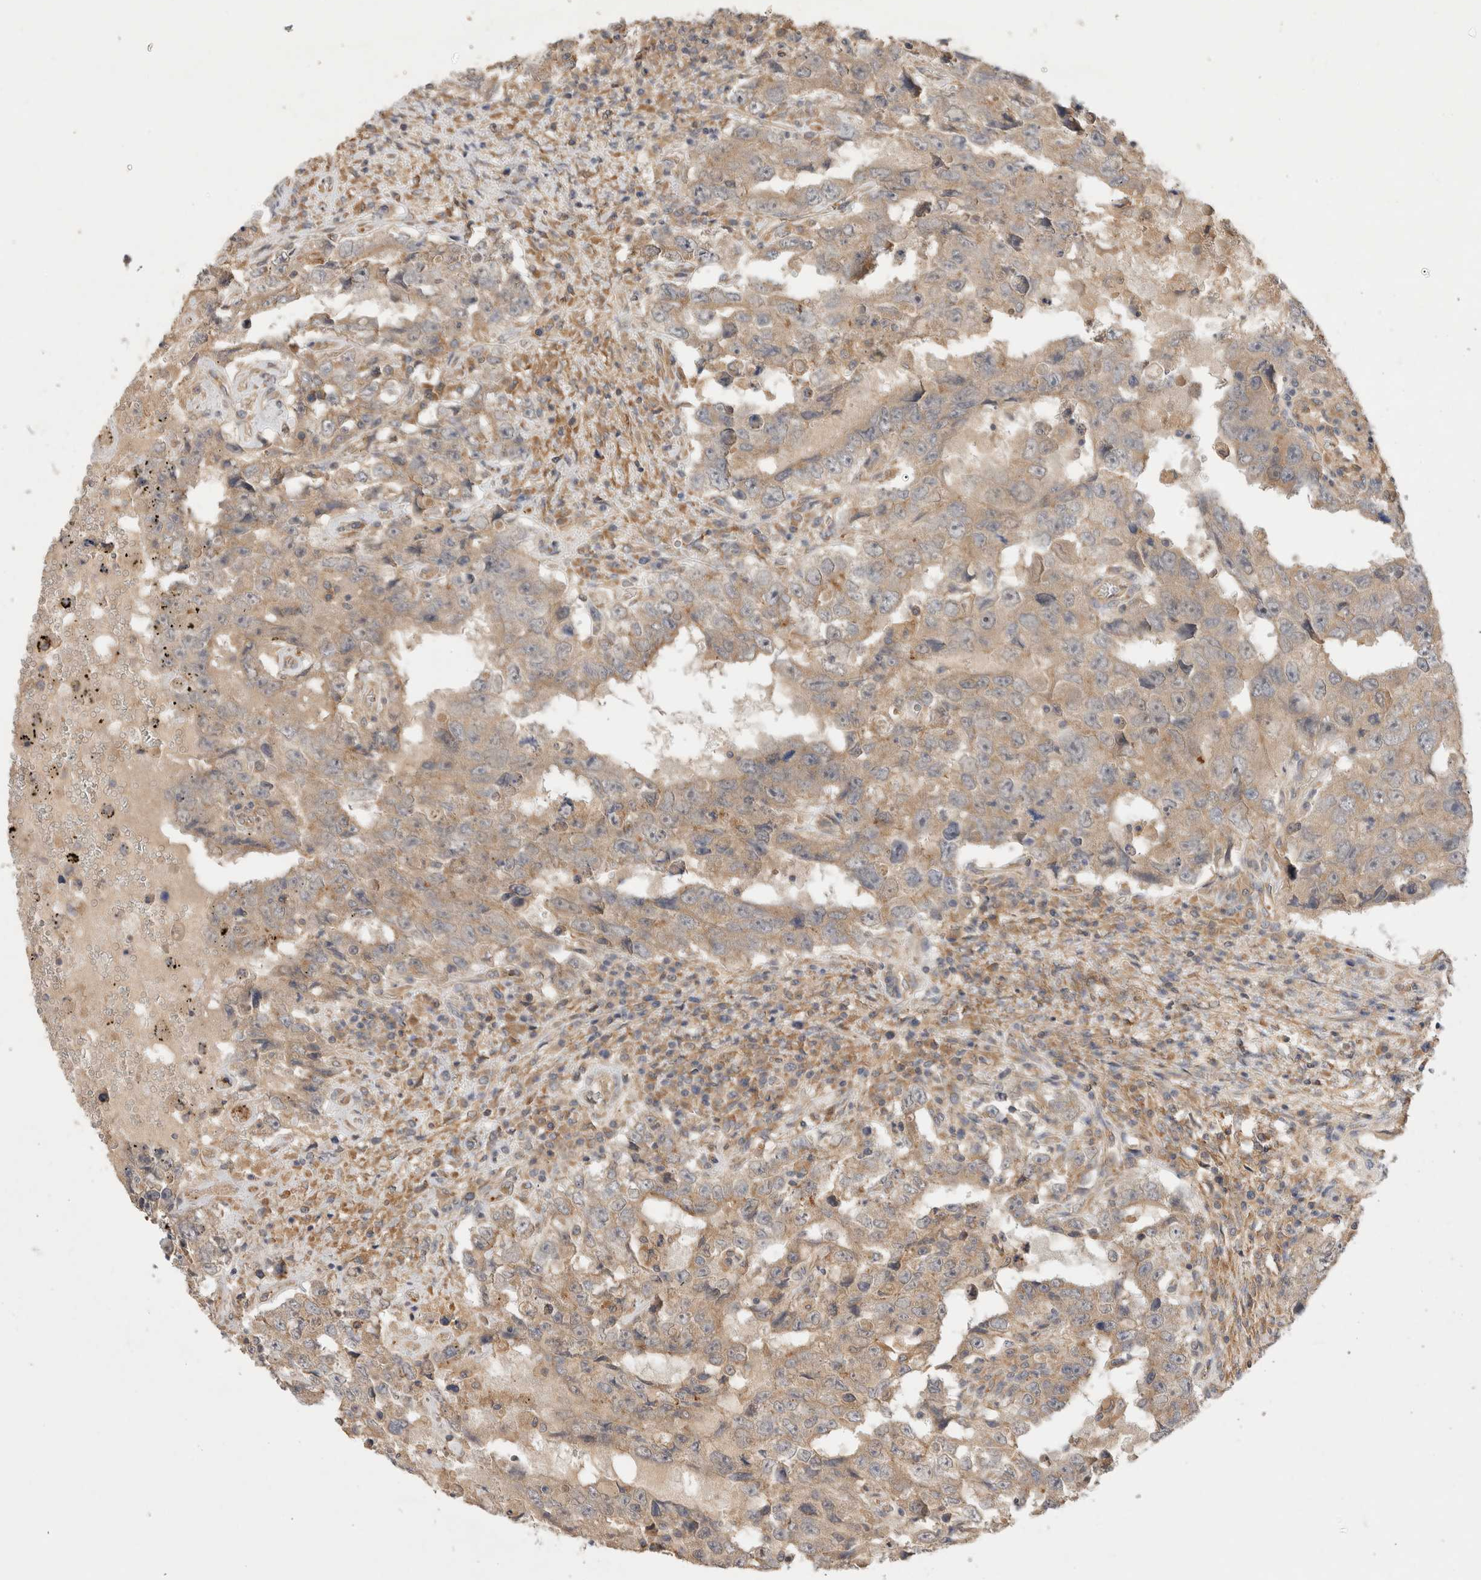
{"staining": {"intensity": "weak", "quantity": ">75%", "location": "cytoplasmic/membranous"}, "tissue": "testis cancer", "cell_type": "Tumor cells", "image_type": "cancer", "snomed": [{"axis": "morphology", "description": "Carcinoma, Embryonal, NOS"}, {"axis": "topography", "description": "Testis"}], "caption": "A high-resolution micrograph shows IHC staining of testis cancer (embryonal carcinoma), which shows weak cytoplasmic/membranous expression in approximately >75% of tumor cells.", "gene": "SGK3", "patient": {"sex": "male", "age": 26}}